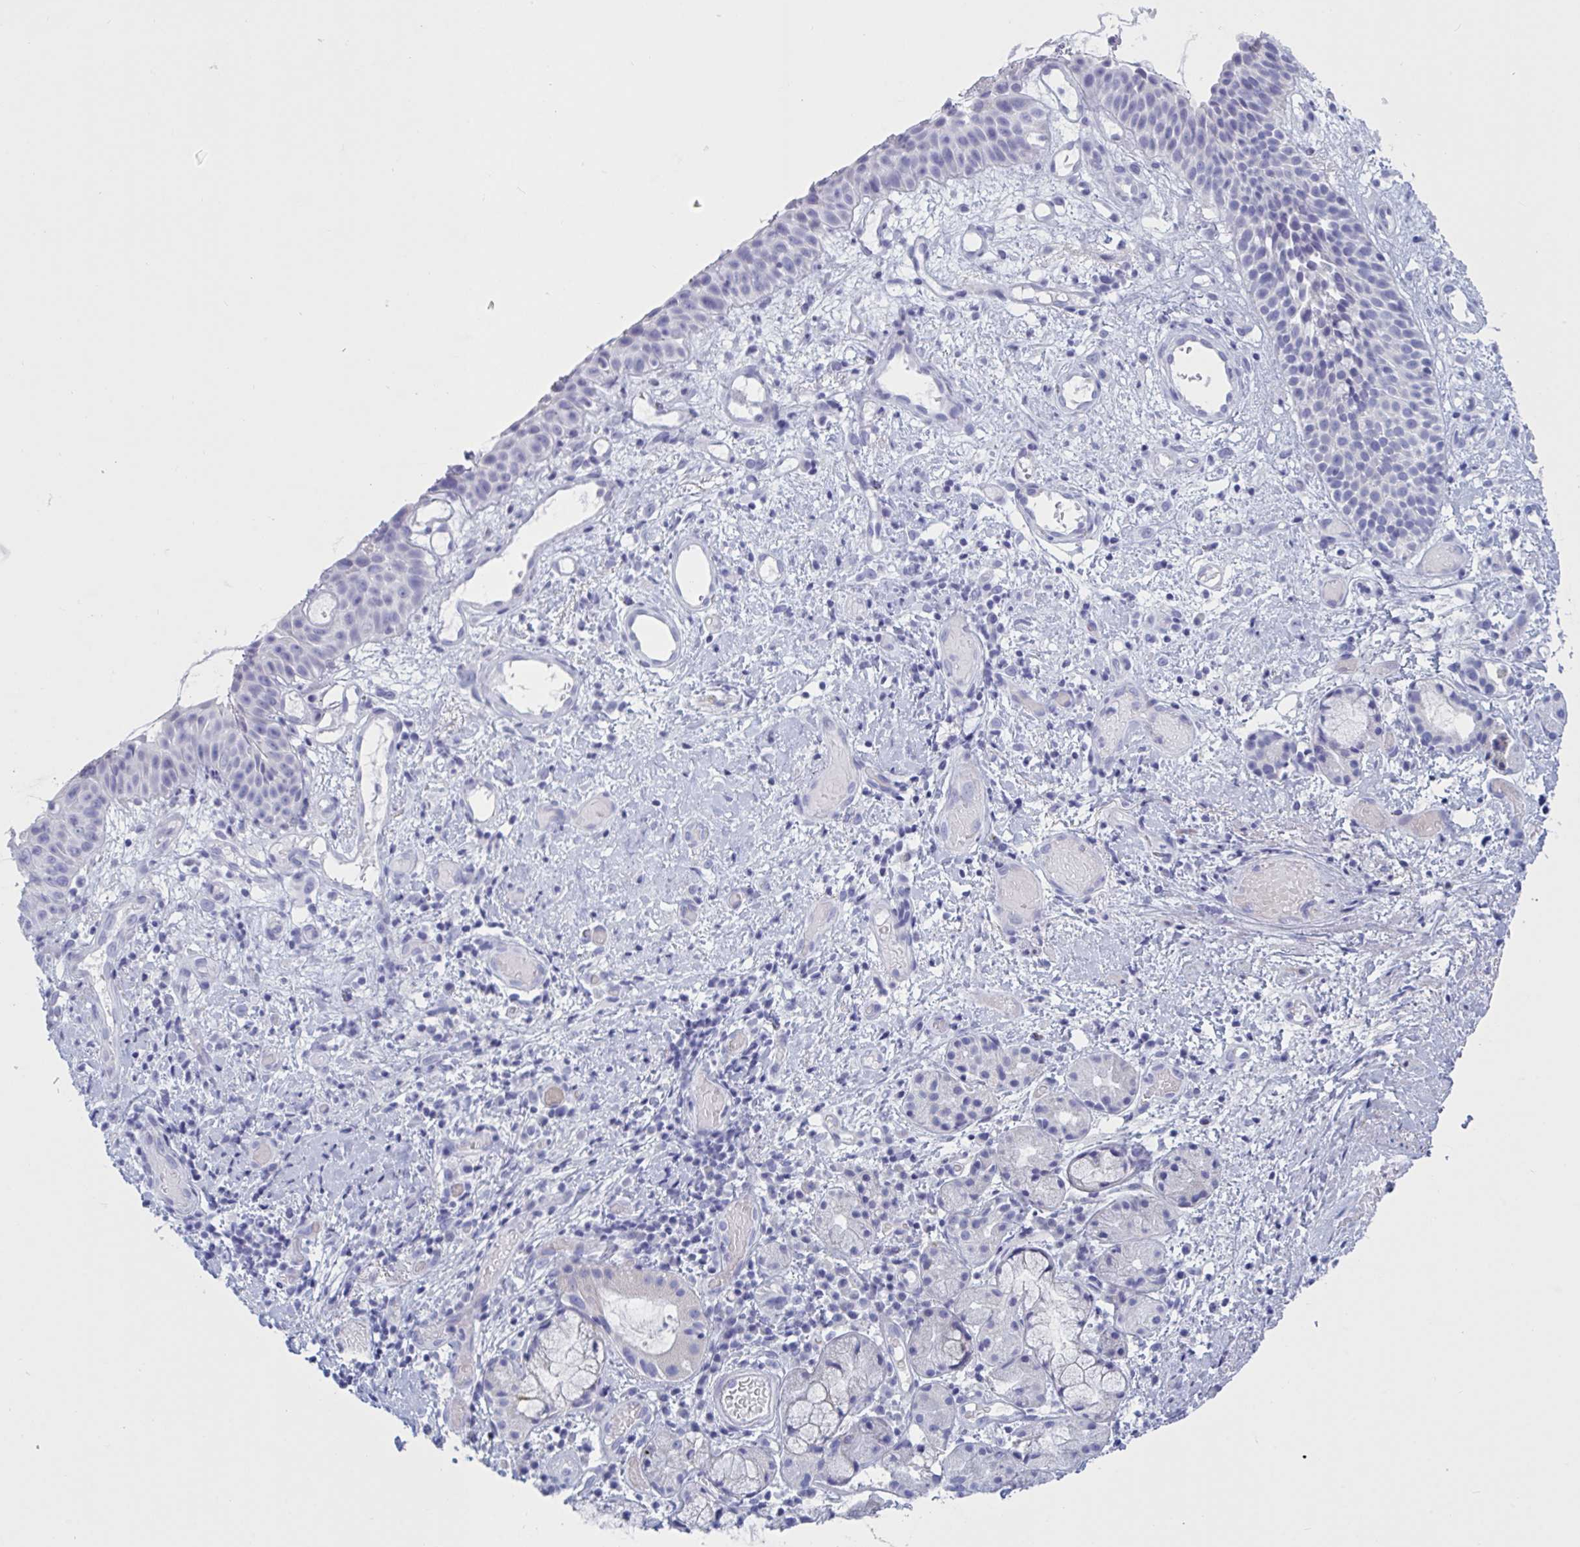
{"staining": {"intensity": "negative", "quantity": "none", "location": "none"}, "tissue": "nasopharynx", "cell_type": "Respiratory epithelial cells", "image_type": "normal", "snomed": [{"axis": "morphology", "description": "Normal tissue, NOS"}, {"axis": "morphology", "description": "Inflammation, NOS"}, {"axis": "topography", "description": "Nasopharynx"}], "caption": "DAB (3,3'-diaminobenzidine) immunohistochemical staining of unremarkable human nasopharynx shows no significant staining in respiratory epithelial cells. (DAB immunohistochemistry (IHC) with hematoxylin counter stain).", "gene": "OXLD1", "patient": {"sex": "male", "age": 54}}